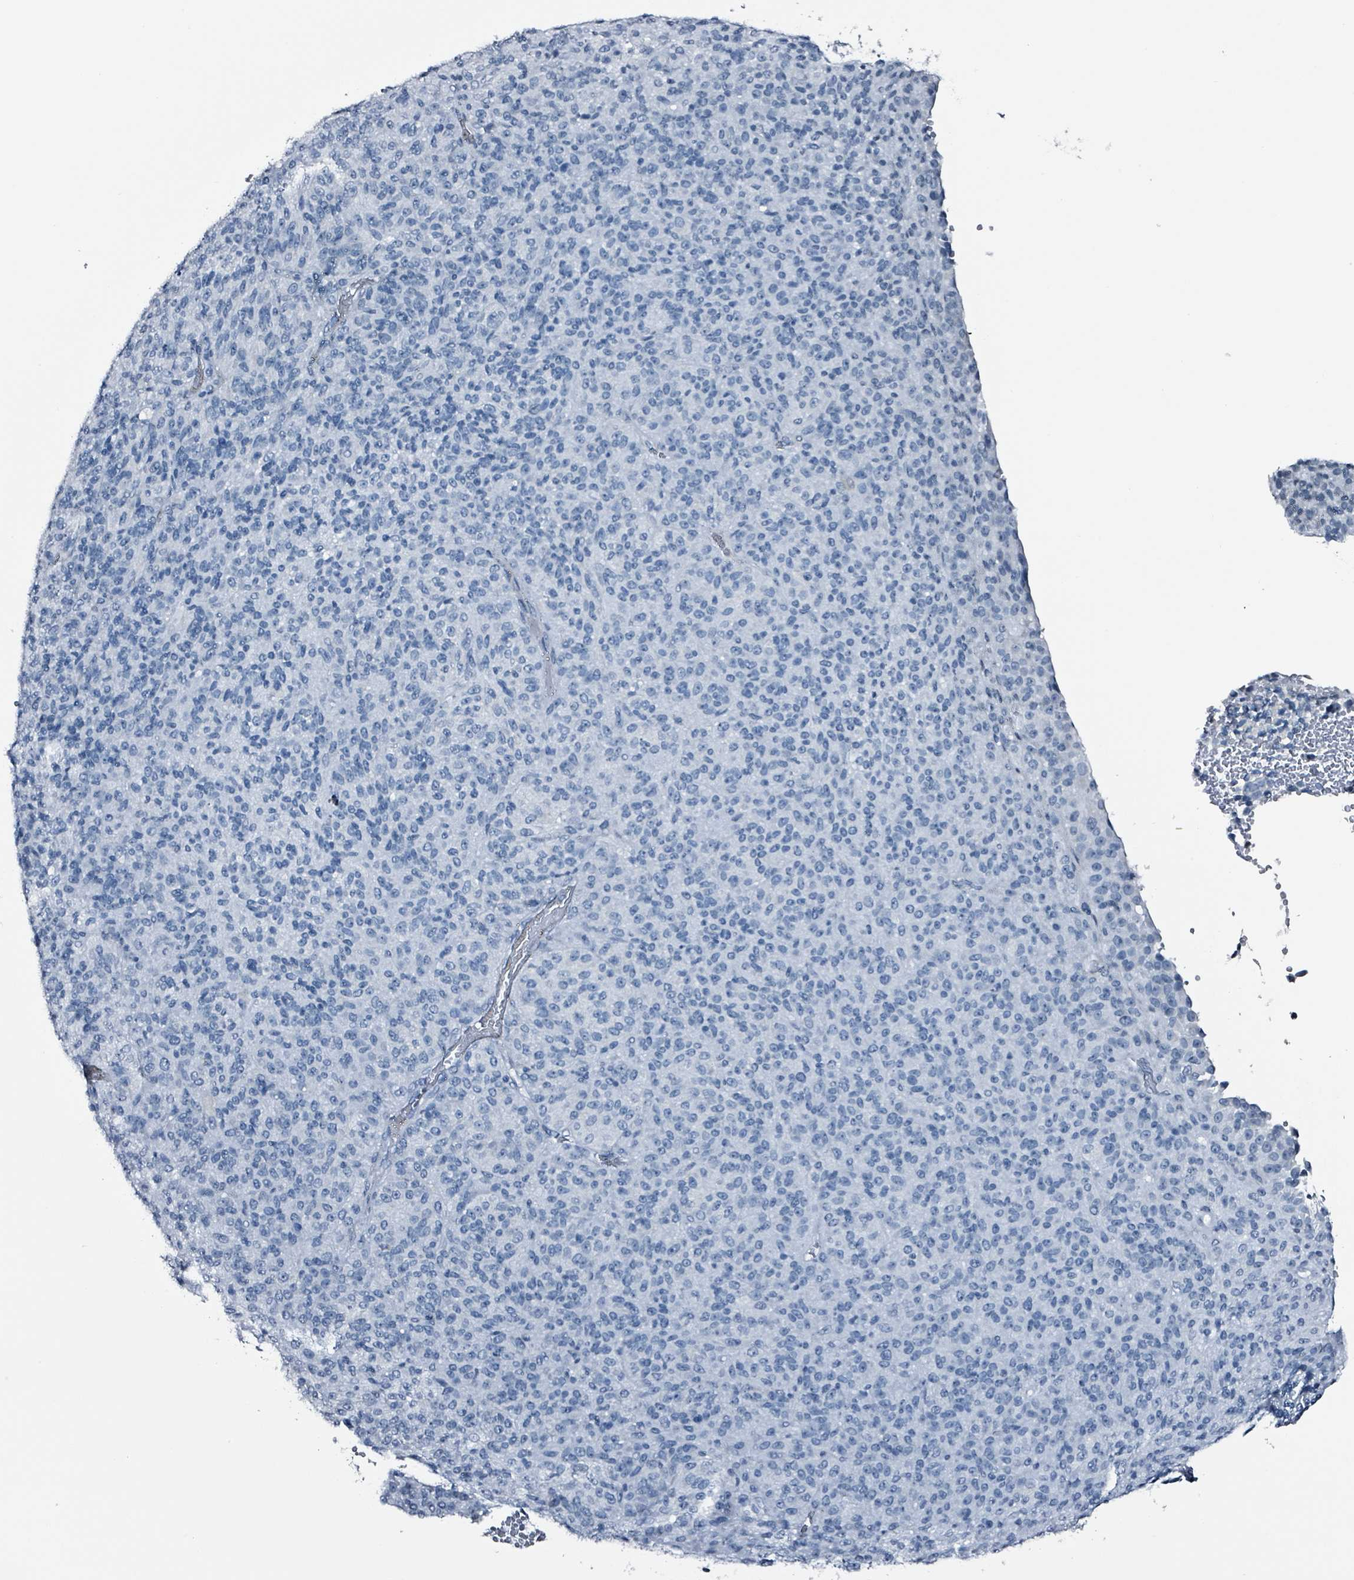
{"staining": {"intensity": "negative", "quantity": "none", "location": "none"}, "tissue": "melanoma", "cell_type": "Tumor cells", "image_type": "cancer", "snomed": [{"axis": "morphology", "description": "Malignant melanoma, Metastatic site"}, {"axis": "topography", "description": "Brain"}], "caption": "Tumor cells are negative for brown protein staining in malignant melanoma (metastatic site).", "gene": "CA9", "patient": {"sex": "female", "age": 56}}